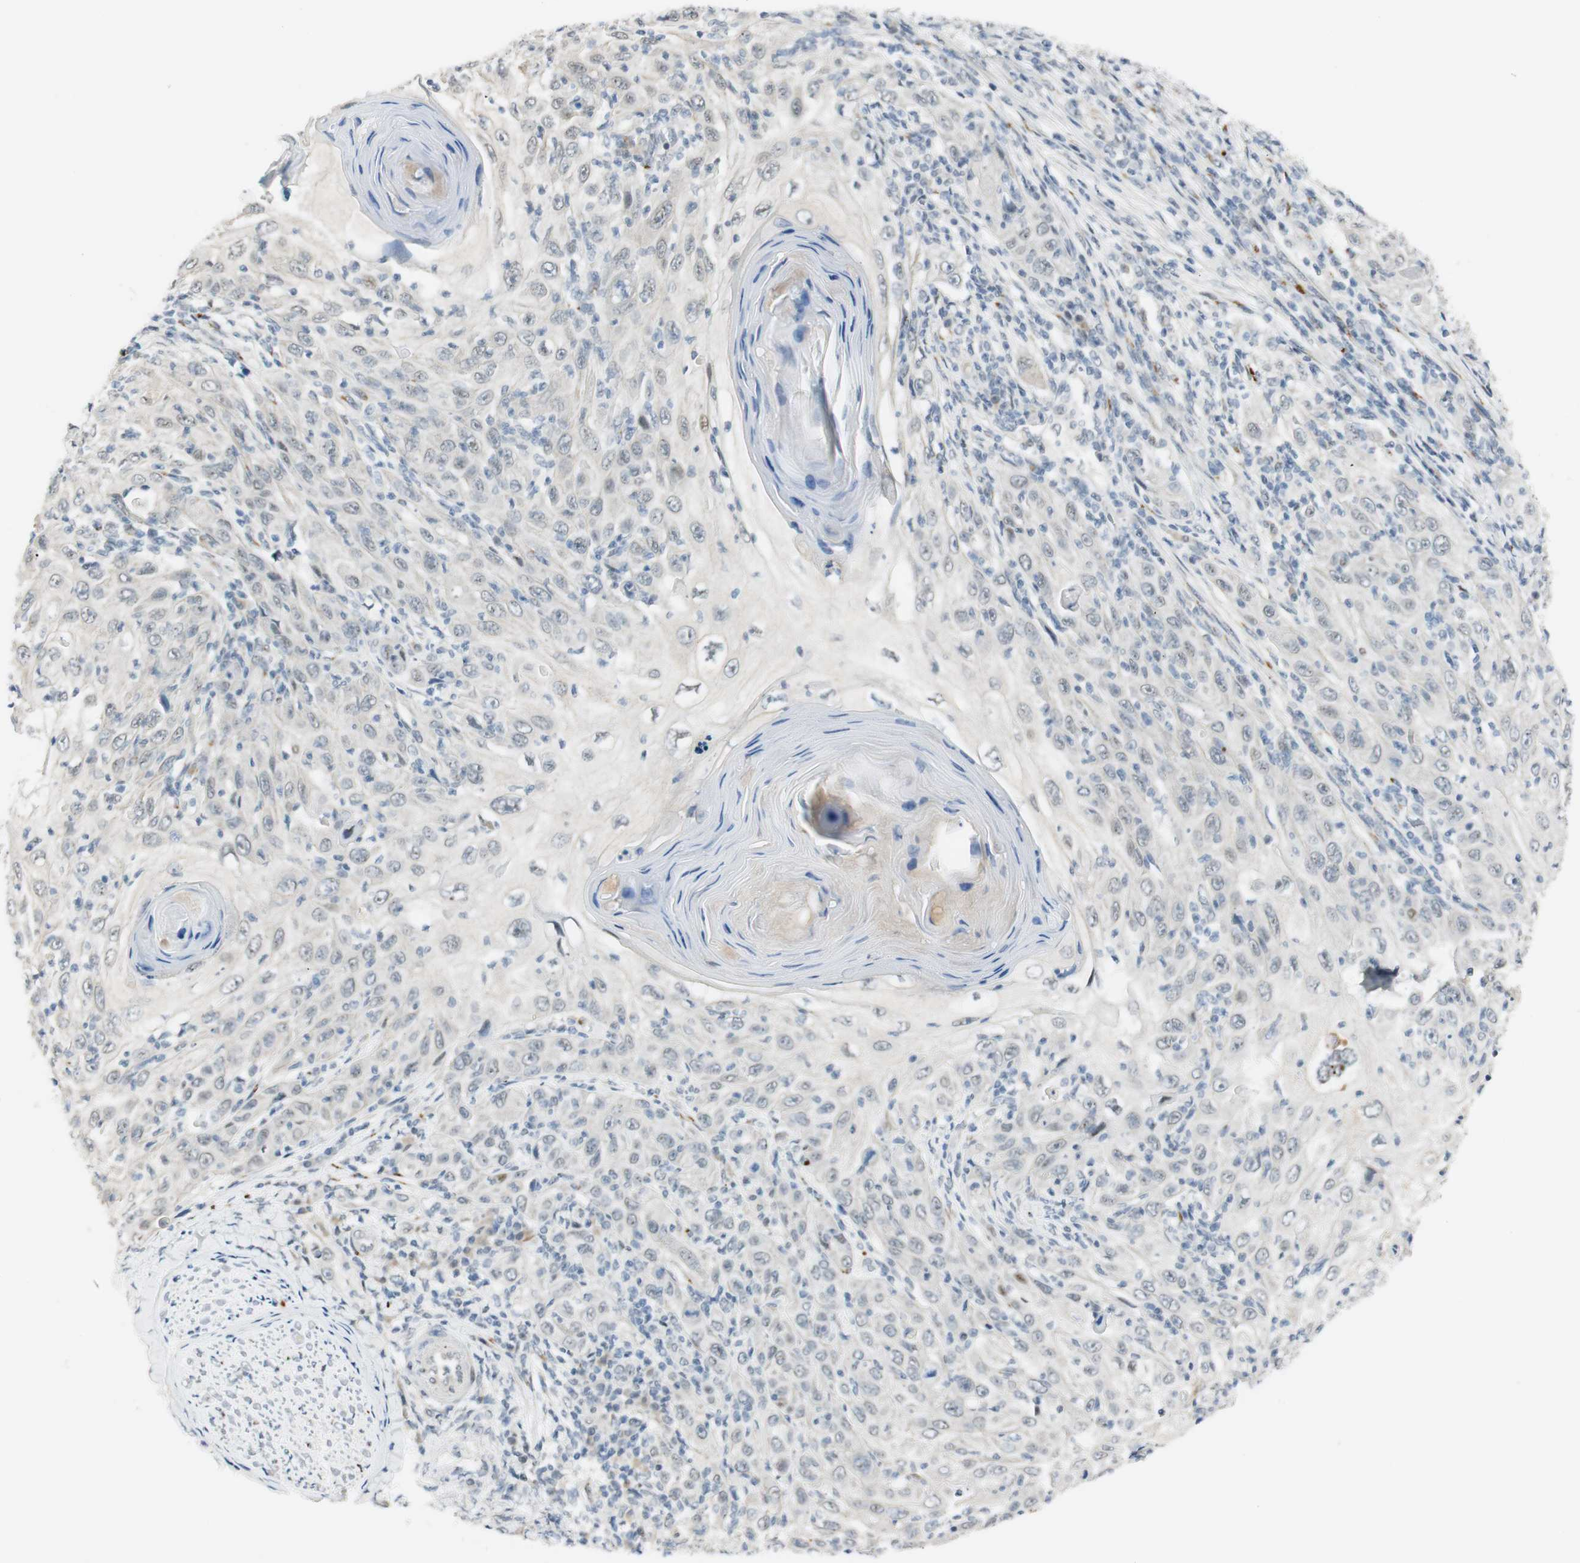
{"staining": {"intensity": "negative", "quantity": "none", "location": "none"}, "tissue": "skin cancer", "cell_type": "Tumor cells", "image_type": "cancer", "snomed": [{"axis": "morphology", "description": "Squamous cell carcinoma, NOS"}, {"axis": "topography", "description": "Skin"}], "caption": "An IHC histopathology image of squamous cell carcinoma (skin) is shown. There is no staining in tumor cells of squamous cell carcinoma (skin).", "gene": "B4GALNT1", "patient": {"sex": "female", "age": 88}}